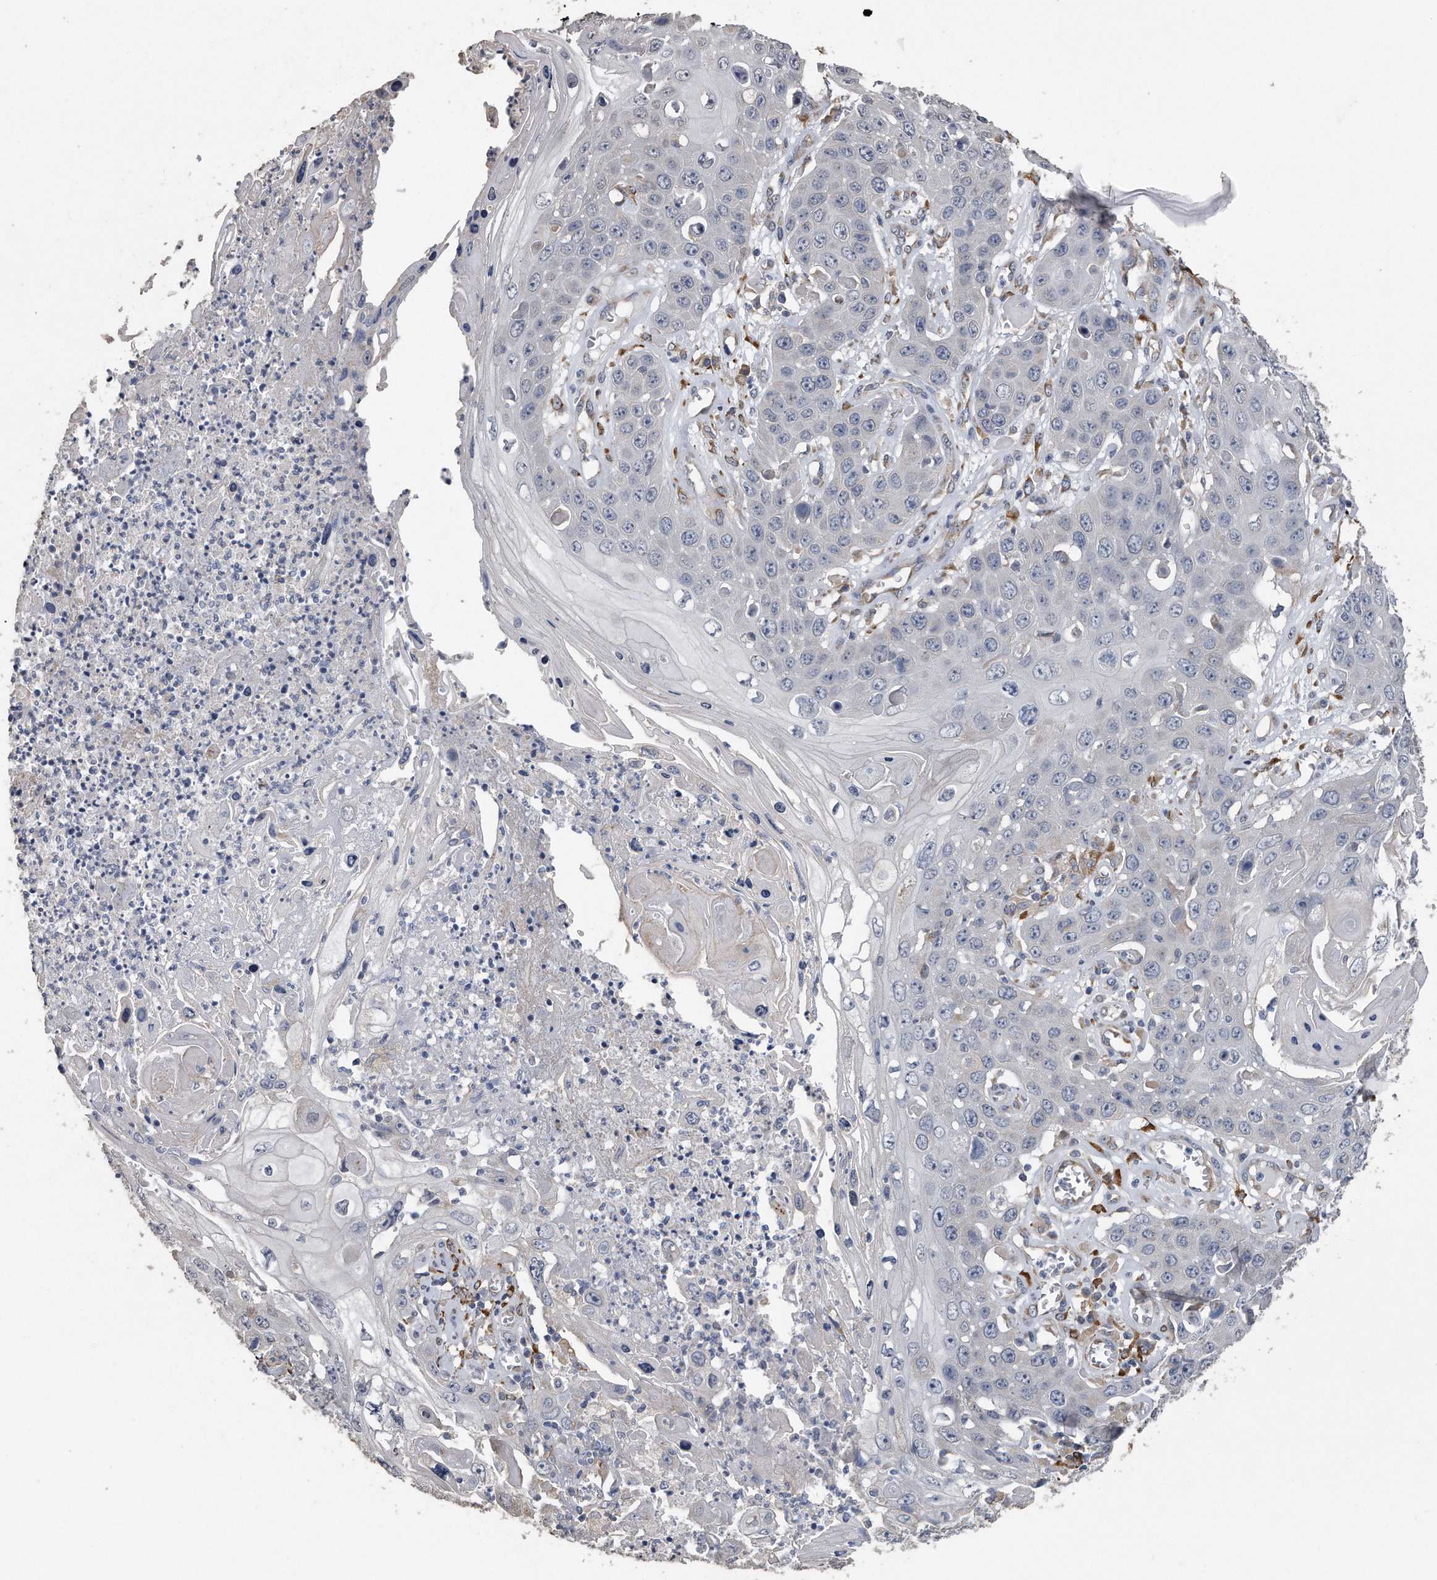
{"staining": {"intensity": "negative", "quantity": "none", "location": "none"}, "tissue": "skin cancer", "cell_type": "Tumor cells", "image_type": "cancer", "snomed": [{"axis": "morphology", "description": "Squamous cell carcinoma, NOS"}, {"axis": "topography", "description": "Skin"}], "caption": "There is no significant positivity in tumor cells of skin cancer.", "gene": "PCLO", "patient": {"sex": "male", "age": 55}}